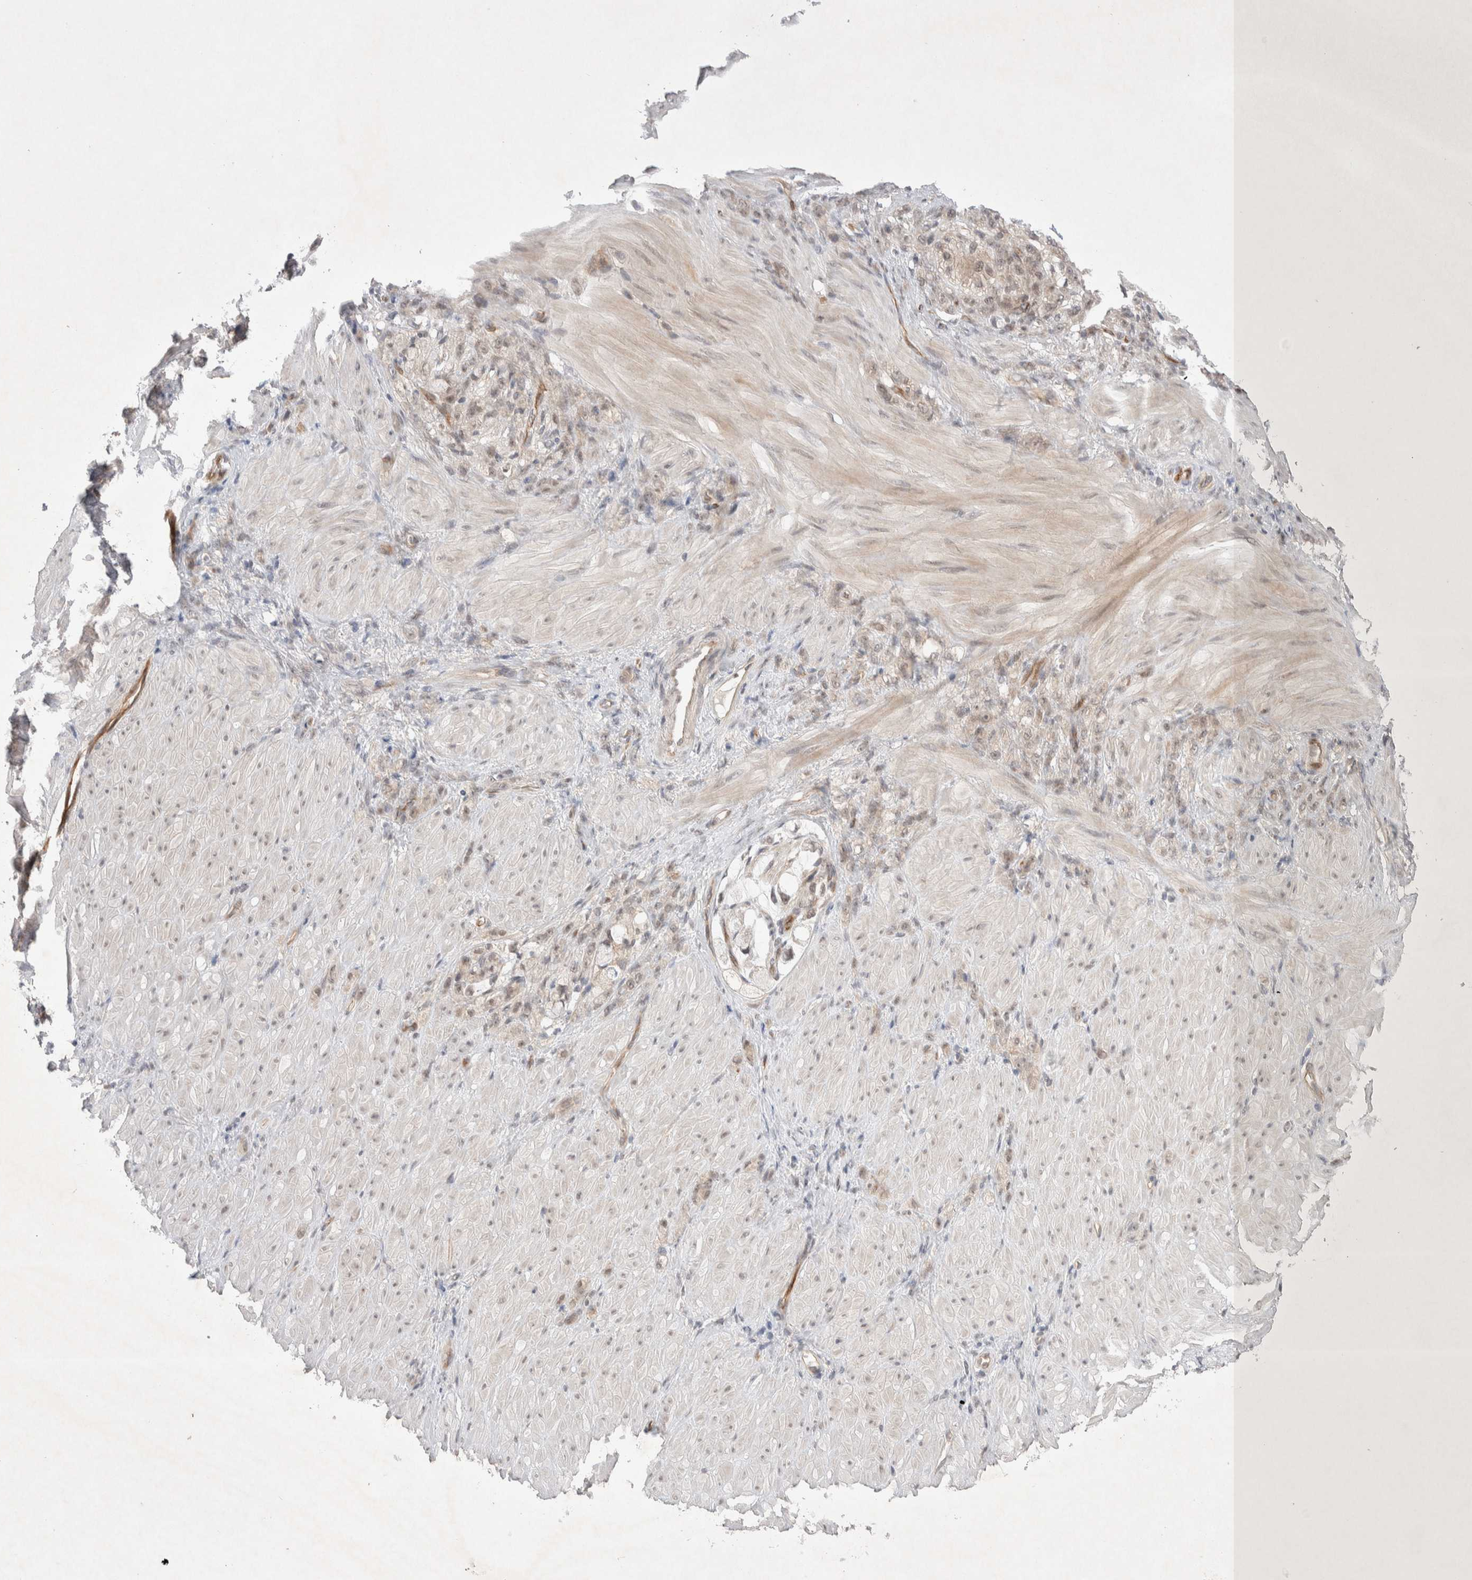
{"staining": {"intensity": "negative", "quantity": "none", "location": "none"}, "tissue": "stomach cancer", "cell_type": "Tumor cells", "image_type": "cancer", "snomed": [{"axis": "morphology", "description": "Normal tissue, NOS"}, {"axis": "morphology", "description": "Adenocarcinoma, NOS"}, {"axis": "topography", "description": "Stomach"}], "caption": "This is an immunohistochemistry (IHC) micrograph of stomach cancer. There is no positivity in tumor cells.", "gene": "ZNF704", "patient": {"sex": "male", "age": 82}}